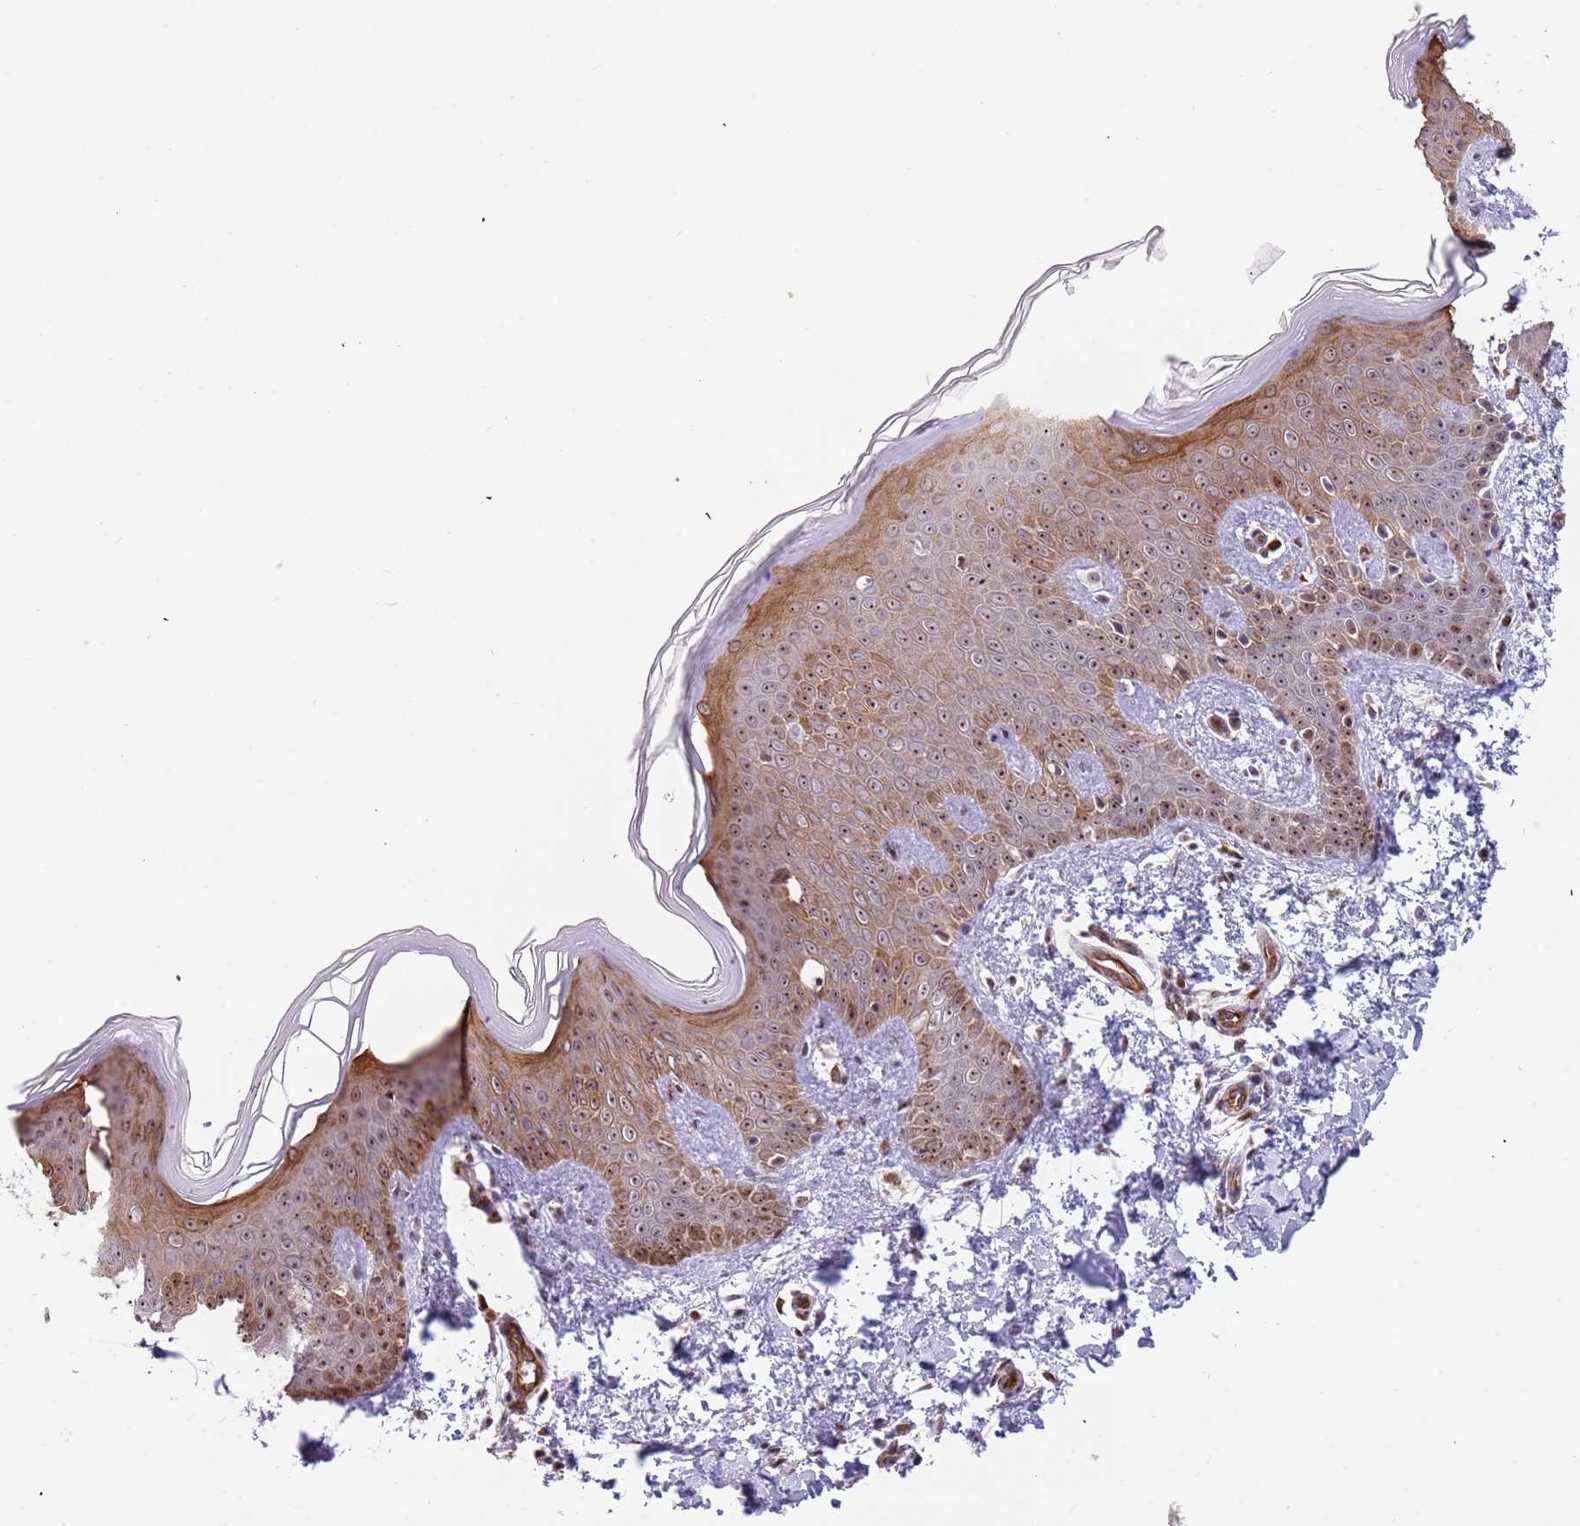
{"staining": {"intensity": "moderate", "quantity": ">75%", "location": "cytoplasmic/membranous,nuclear"}, "tissue": "skin", "cell_type": "Fibroblasts", "image_type": "normal", "snomed": [{"axis": "morphology", "description": "Normal tissue, NOS"}, {"axis": "topography", "description": "Skin"}], "caption": "Immunohistochemical staining of normal skin displays moderate cytoplasmic/membranous,nuclear protein expression in about >75% of fibroblasts. Immunohistochemistry stains the protein in brown and the nuclei are stained blue.", "gene": "LRMDA", "patient": {"sex": "male", "age": 36}}